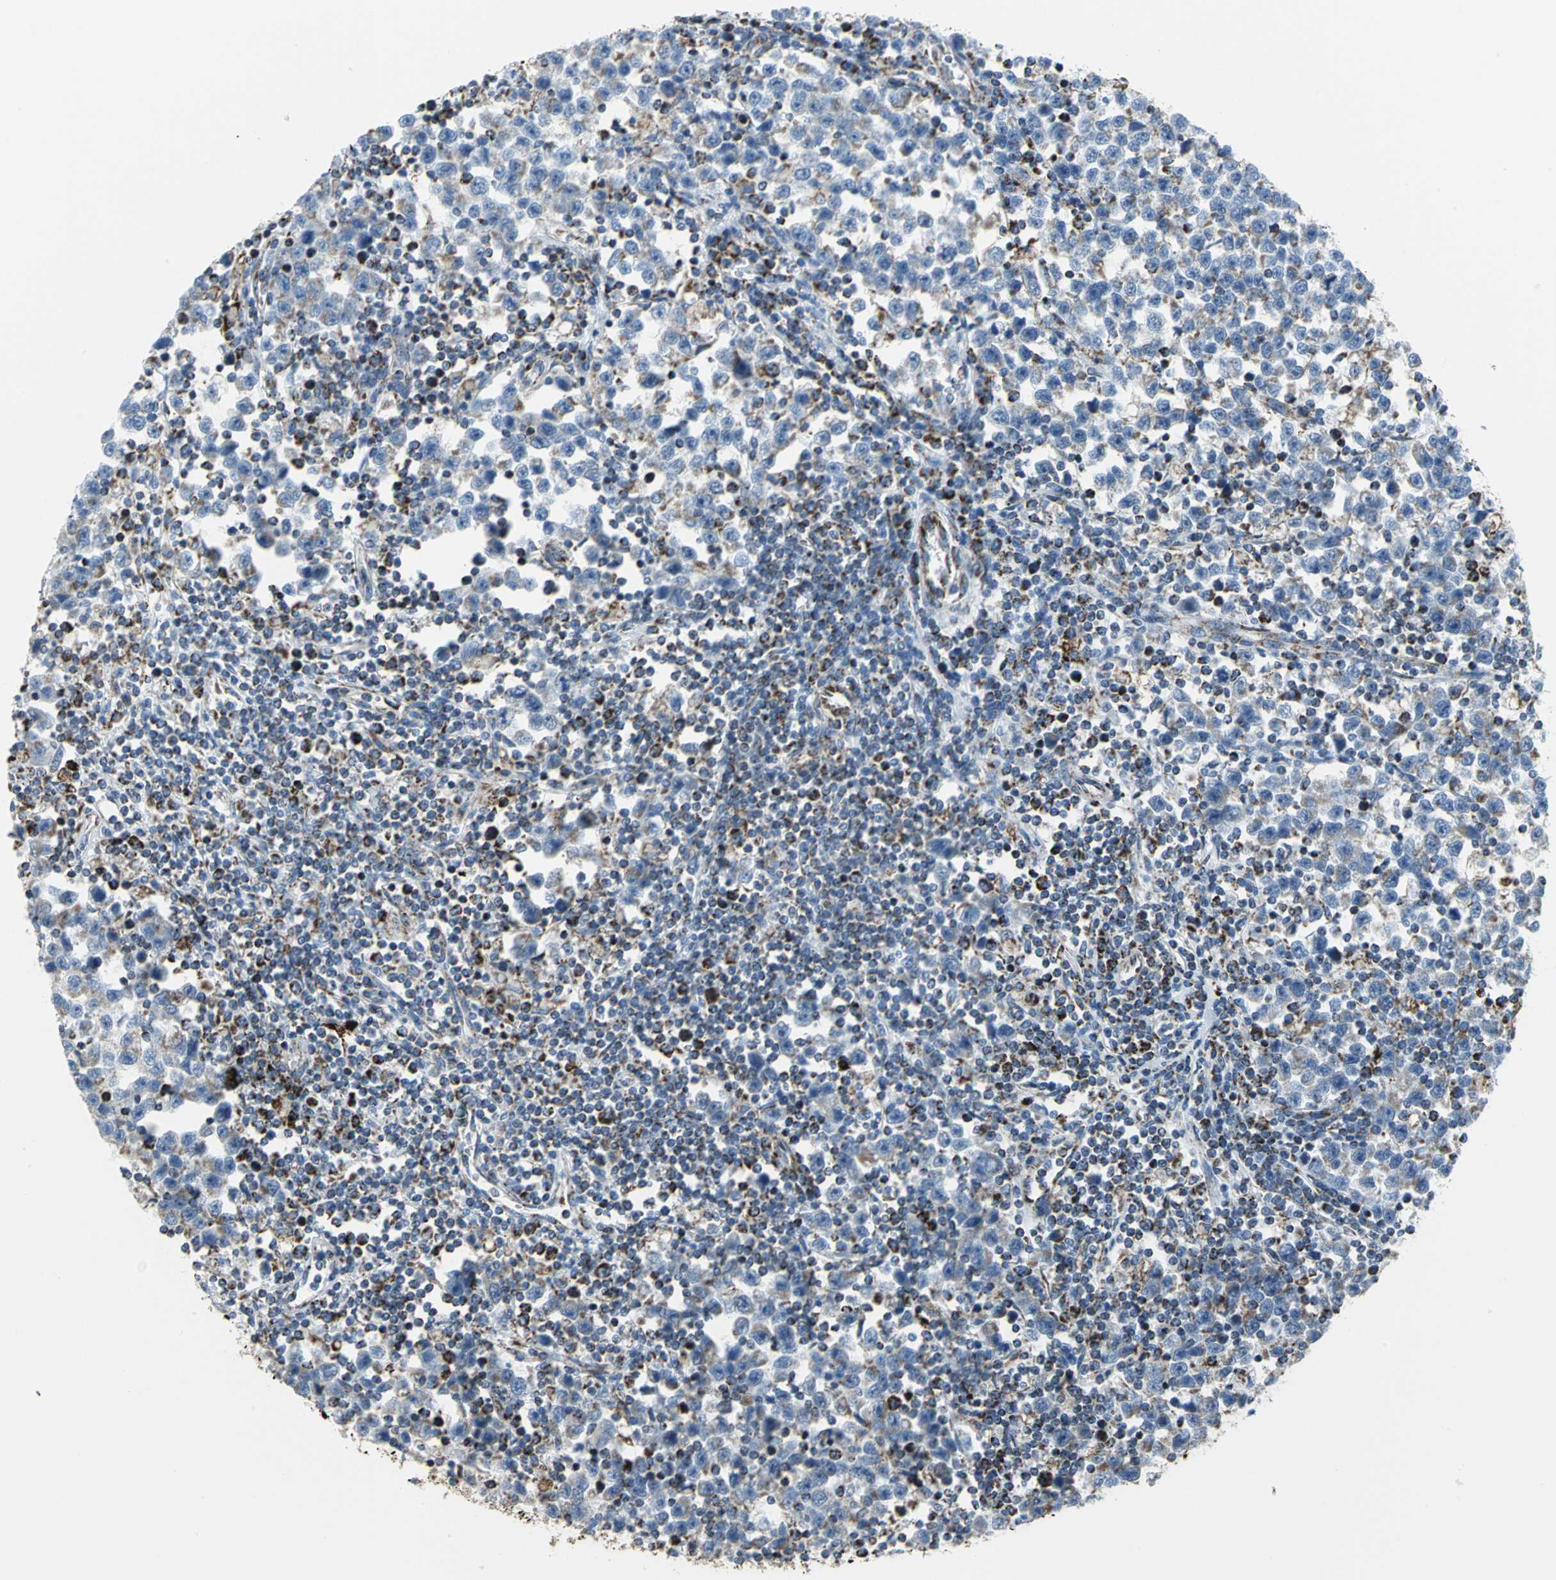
{"staining": {"intensity": "moderate", "quantity": "<25%", "location": "cytoplasmic/membranous"}, "tissue": "testis cancer", "cell_type": "Tumor cells", "image_type": "cancer", "snomed": [{"axis": "morphology", "description": "Seminoma, NOS"}, {"axis": "topography", "description": "Testis"}], "caption": "The immunohistochemical stain highlights moderate cytoplasmic/membranous expression in tumor cells of testis seminoma tissue. The protein of interest is stained brown, and the nuclei are stained in blue (DAB (3,3'-diaminobenzidine) IHC with brightfield microscopy, high magnification).", "gene": "NTRK1", "patient": {"sex": "male", "age": 43}}